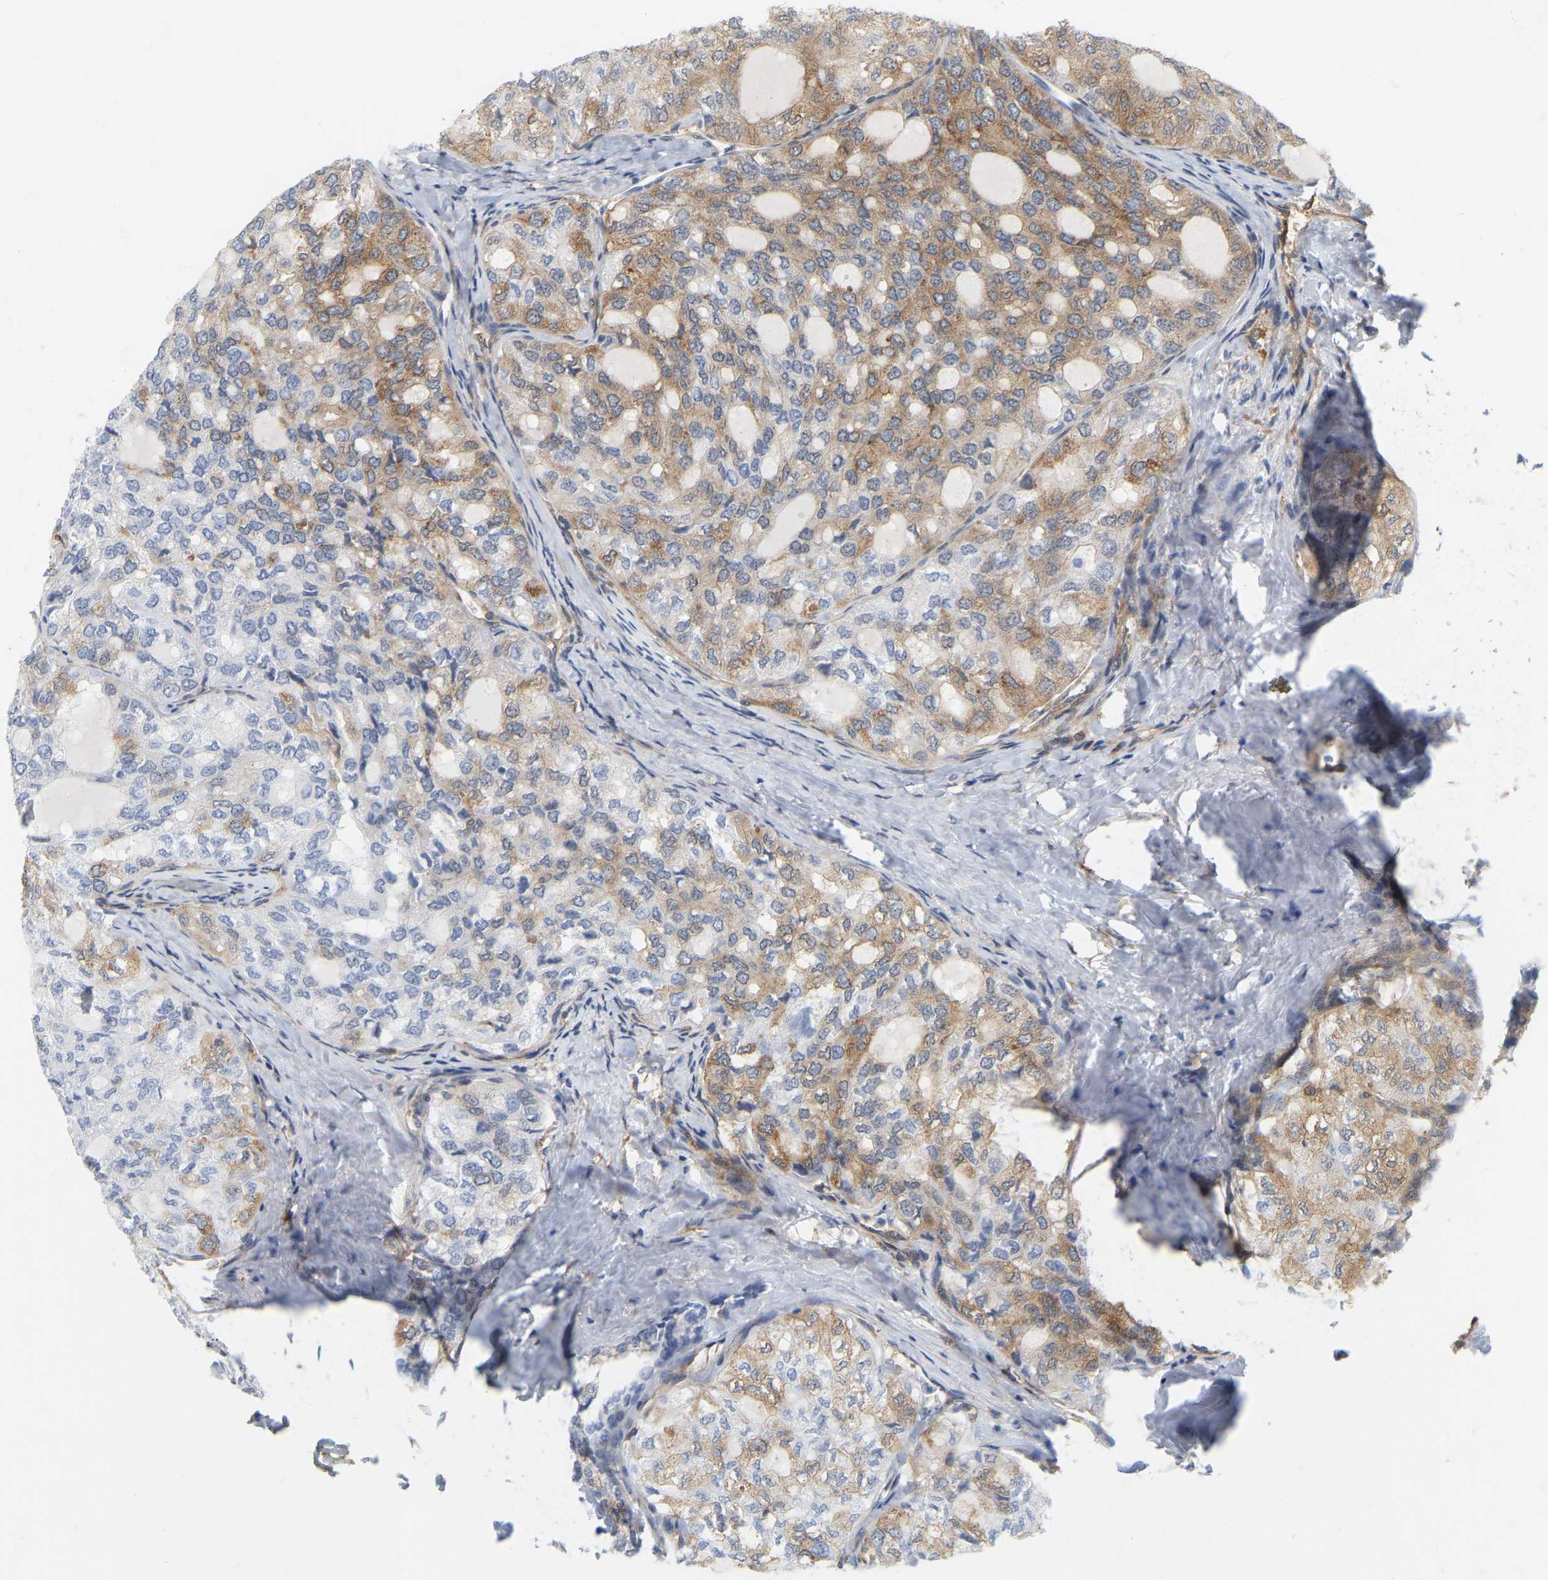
{"staining": {"intensity": "moderate", "quantity": "25%-75%", "location": "cytoplasmic/membranous"}, "tissue": "thyroid cancer", "cell_type": "Tumor cells", "image_type": "cancer", "snomed": [{"axis": "morphology", "description": "Follicular adenoma carcinoma, NOS"}, {"axis": "topography", "description": "Thyroid gland"}], "caption": "Protein expression analysis of follicular adenoma carcinoma (thyroid) reveals moderate cytoplasmic/membranous expression in about 25%-75% of tumor cells.", "gene": "RAPH1", "patient": {"sex": "male", "age": 75}}